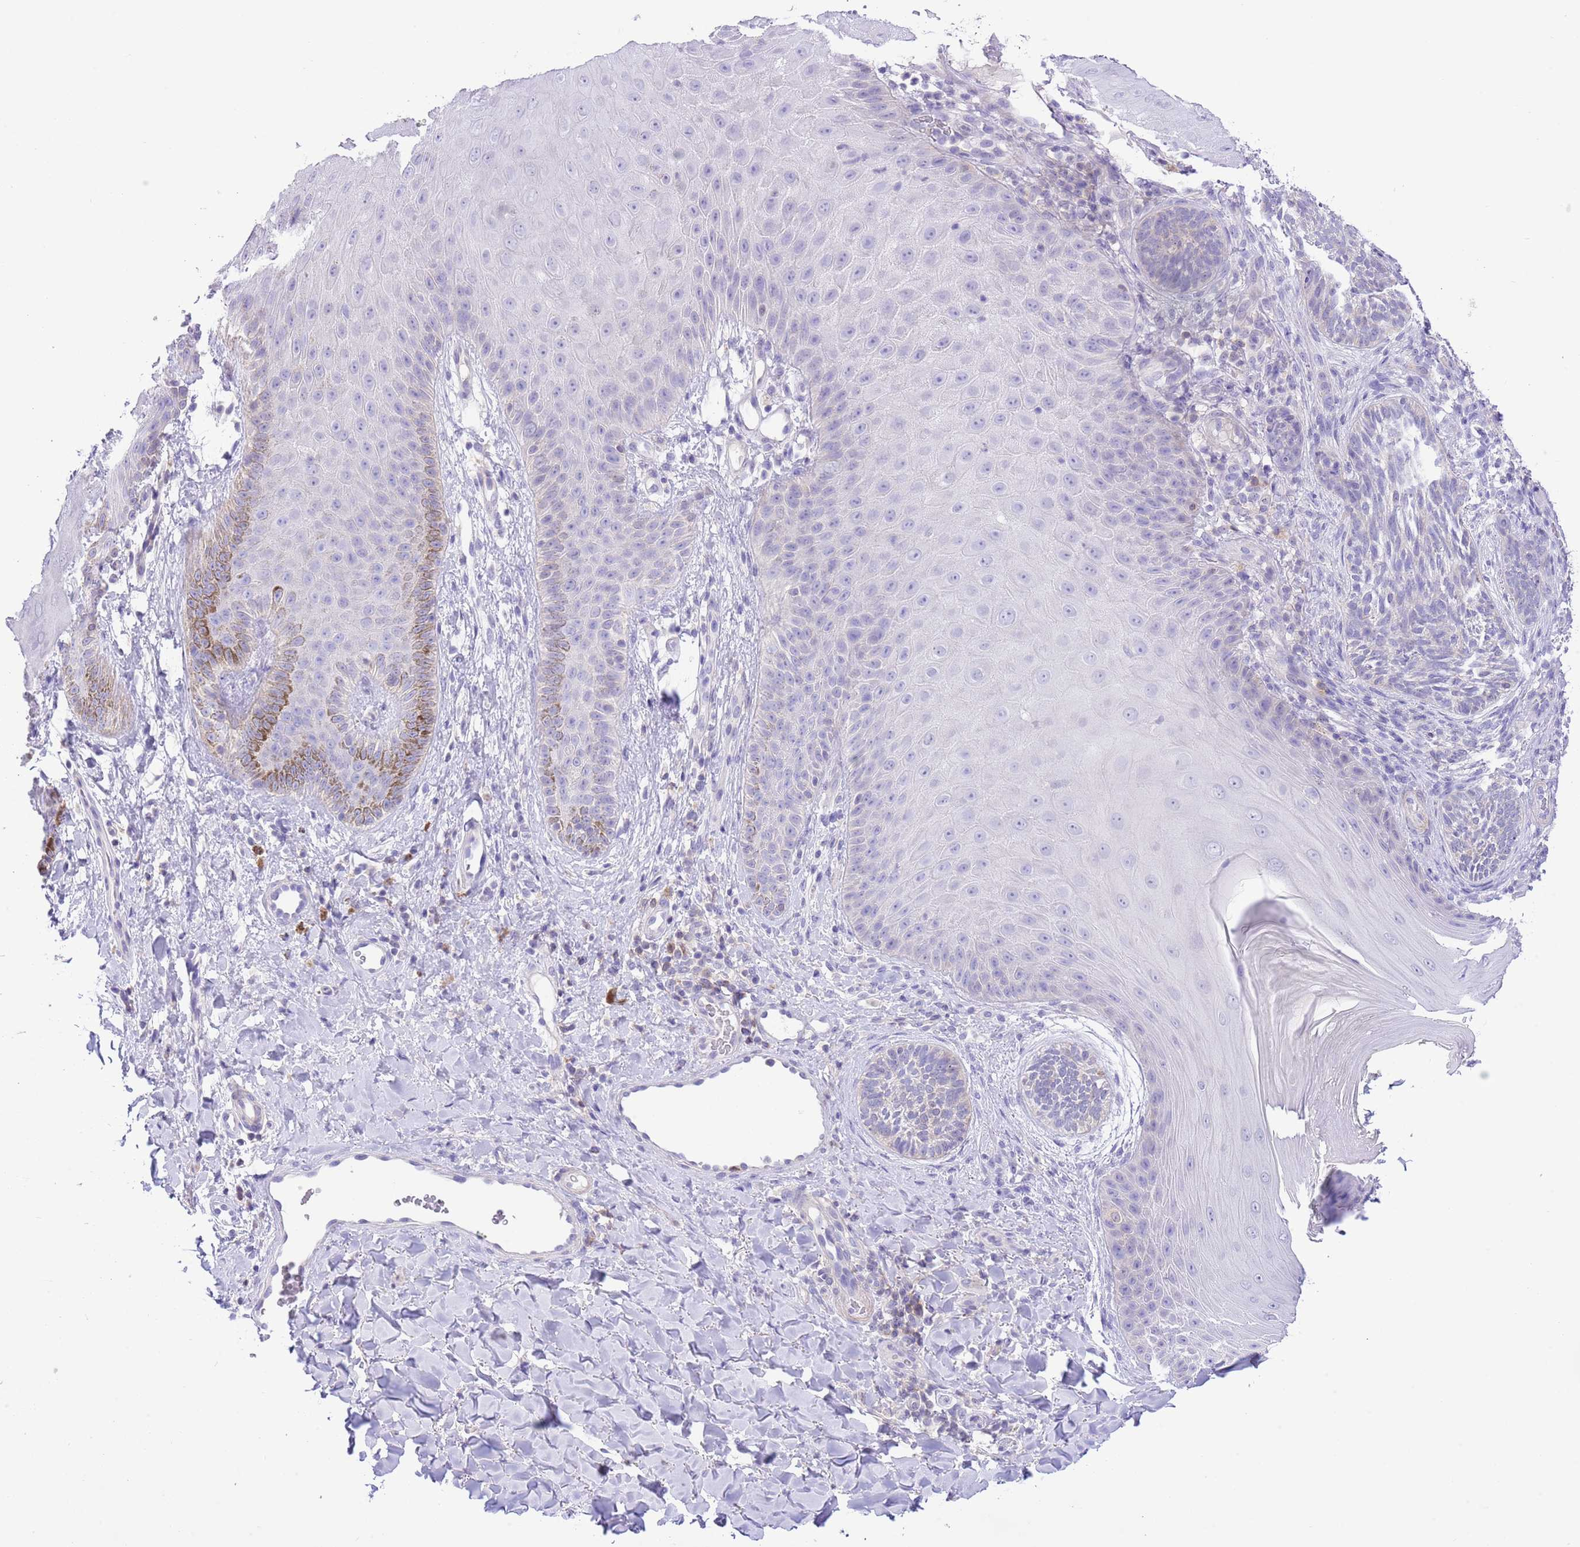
{"staining": {"intensity": "weak", "quantity": "<25%", "location": "cytoplasmic/membranous"}, "tissue": "skin", "cell_type": "Epidermal cells", "image_type": "normal", "snomed": [{"axis": "morphology", "description": "Normal tissue, NOS"}, {"axis": "morphology", "description": "Neoplasm, malignant, NOS"}, {"axis": "topography", "description": "Anal"}], "caption": "Immunohistochemistry micrograph of unremarkable skin stained for a protein (brown), which exhibits no expression in epidermal cells. (Stains: DAB (3,3'-diaminobenzidine) immunohistochemistry (IHC) with hematoxylin counter stain, Microscopy: brightfield microscopy at high magnification).", "gene": "PRR32", "patient": {"sex": "male", "age": 47}}